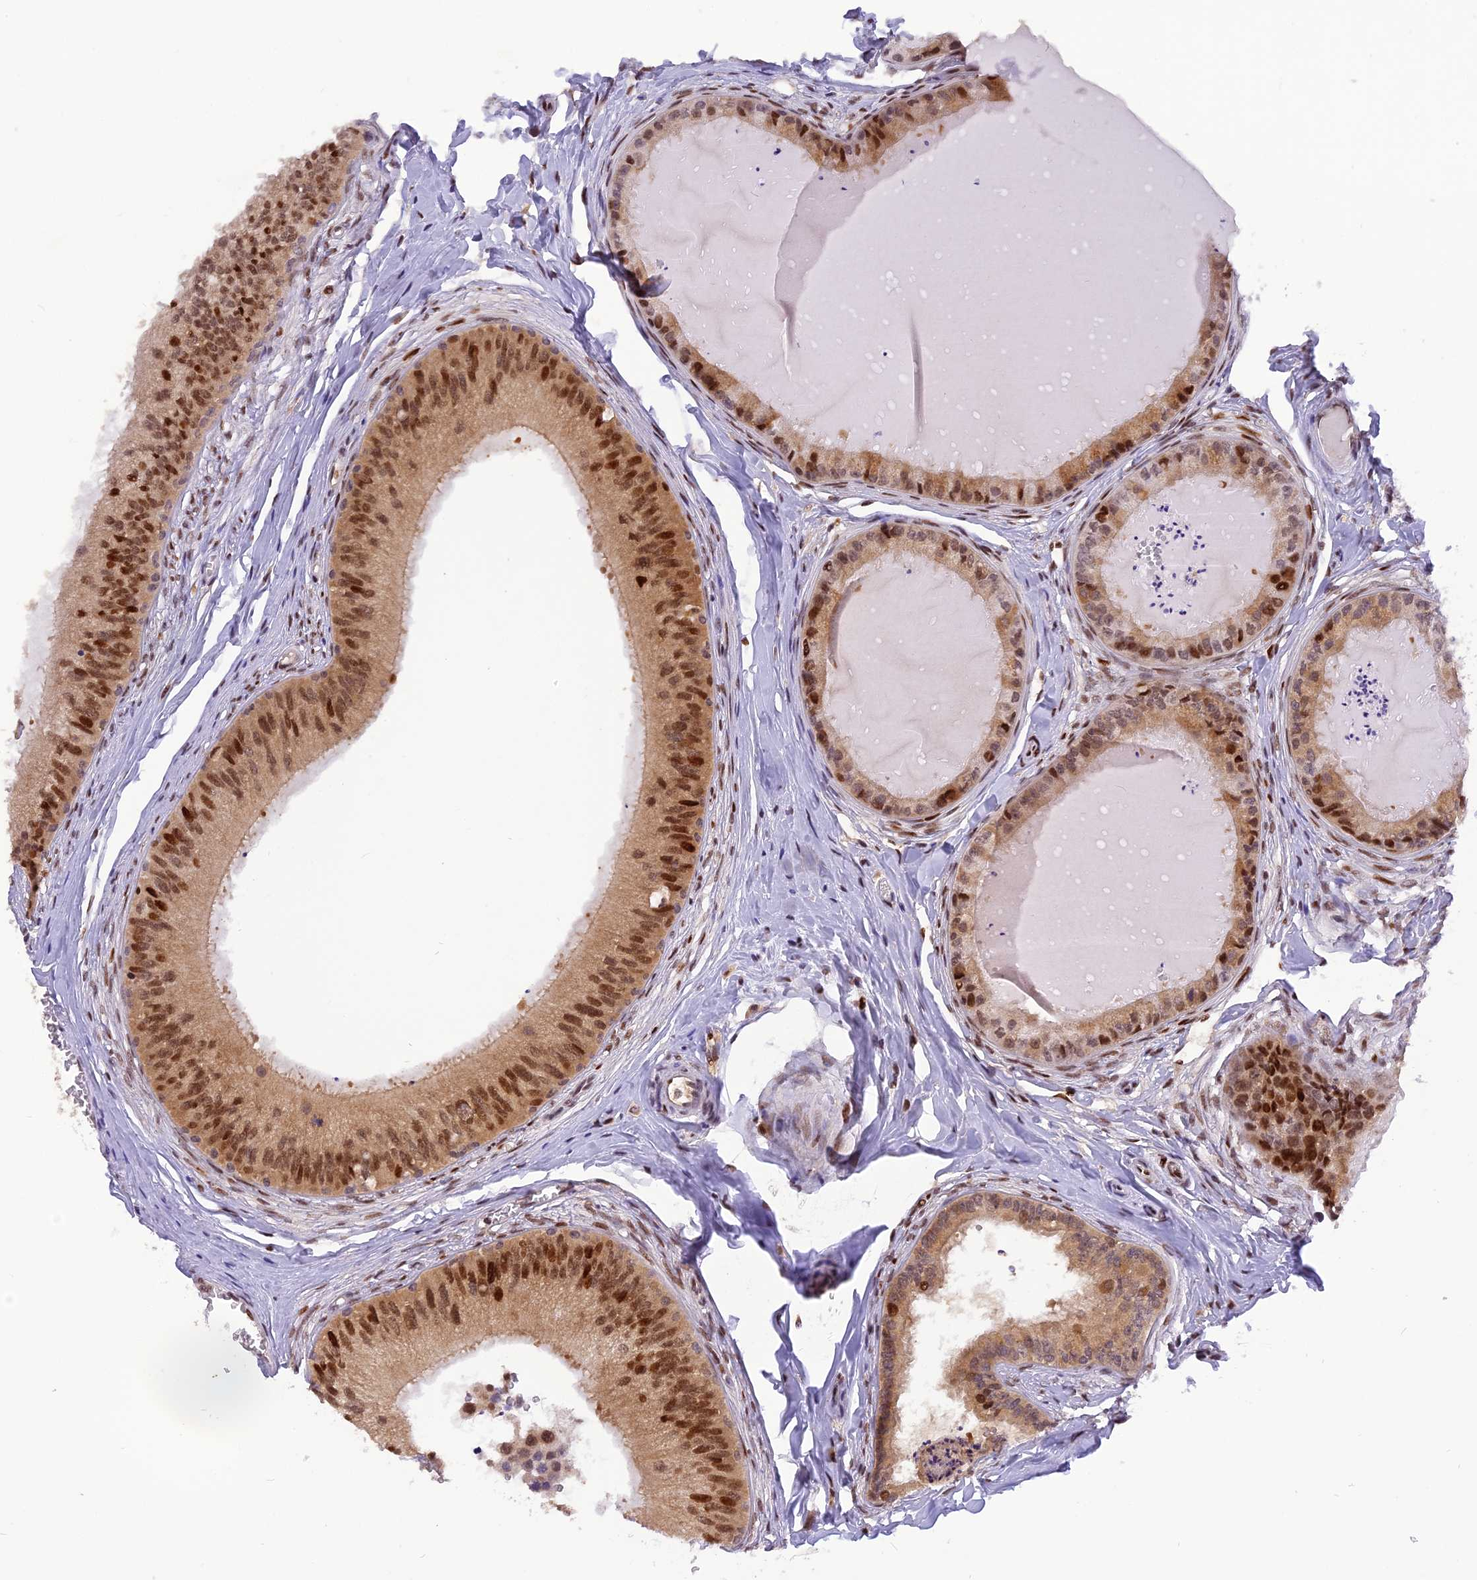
{"staining": {"intensity": "moderate", "quantity": ">75%", "location": "cytoplasmic/membranous,nuclear"}, "tissue": "epididymis", "cell_type": "Glandular cells", "image_type": "normal", "snomed": [{"axis": "morphology", "description": "Normal tissue, NOS"}, {"axis": "topography", "description": "Epididymis"}], "caption": "Immunohistochemical staining of normal human epididymis demonstrates medium levels of moderate cytoplasmic/membranous,nuclear staining in about >75% of glandular cells. The protein is stained brown, and the nuclei are stained in blue (DAB IHC with brightfield microscopy, high magnification).", "gene": "RABGGTA", "patient": {"sex": "male", "age": 31}}